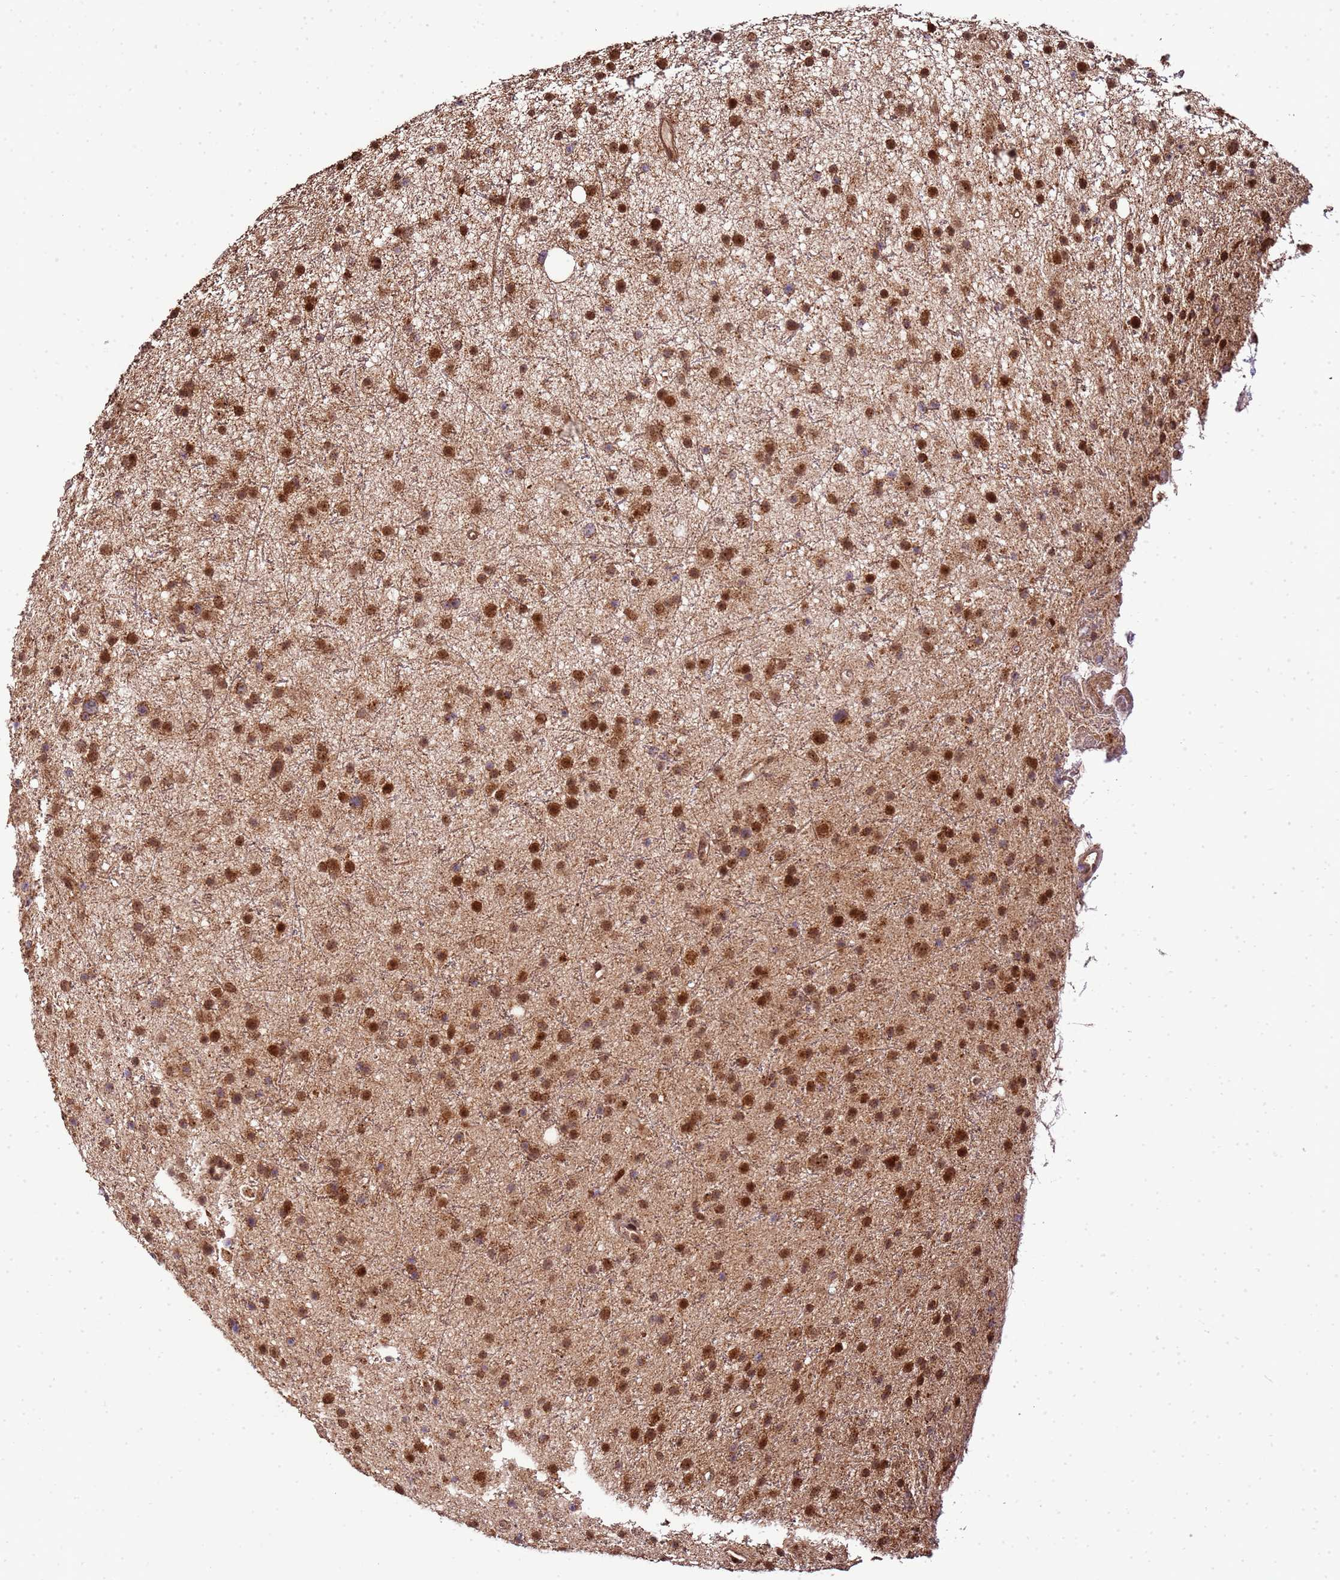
{"staining": {"intensity": "strong", "quantity": ">75%", "location": "nuclear"}, "tissue": "glioma", "cell_type": "Tumor cells", "image_type": "cancer", "snomed": [{"axis": "morphology", "description": "Glioma, malignant, Low grade"}, {"axis": "topography", "description": "Cerebral cortex"}], "caption": "DAB immunohistochemical staining of human glioma demonstrates strong nuclear protein staining in about >75% of tumor cells.", "gene": "PEX14", "patient": {"sex": "female", "age": 39}}